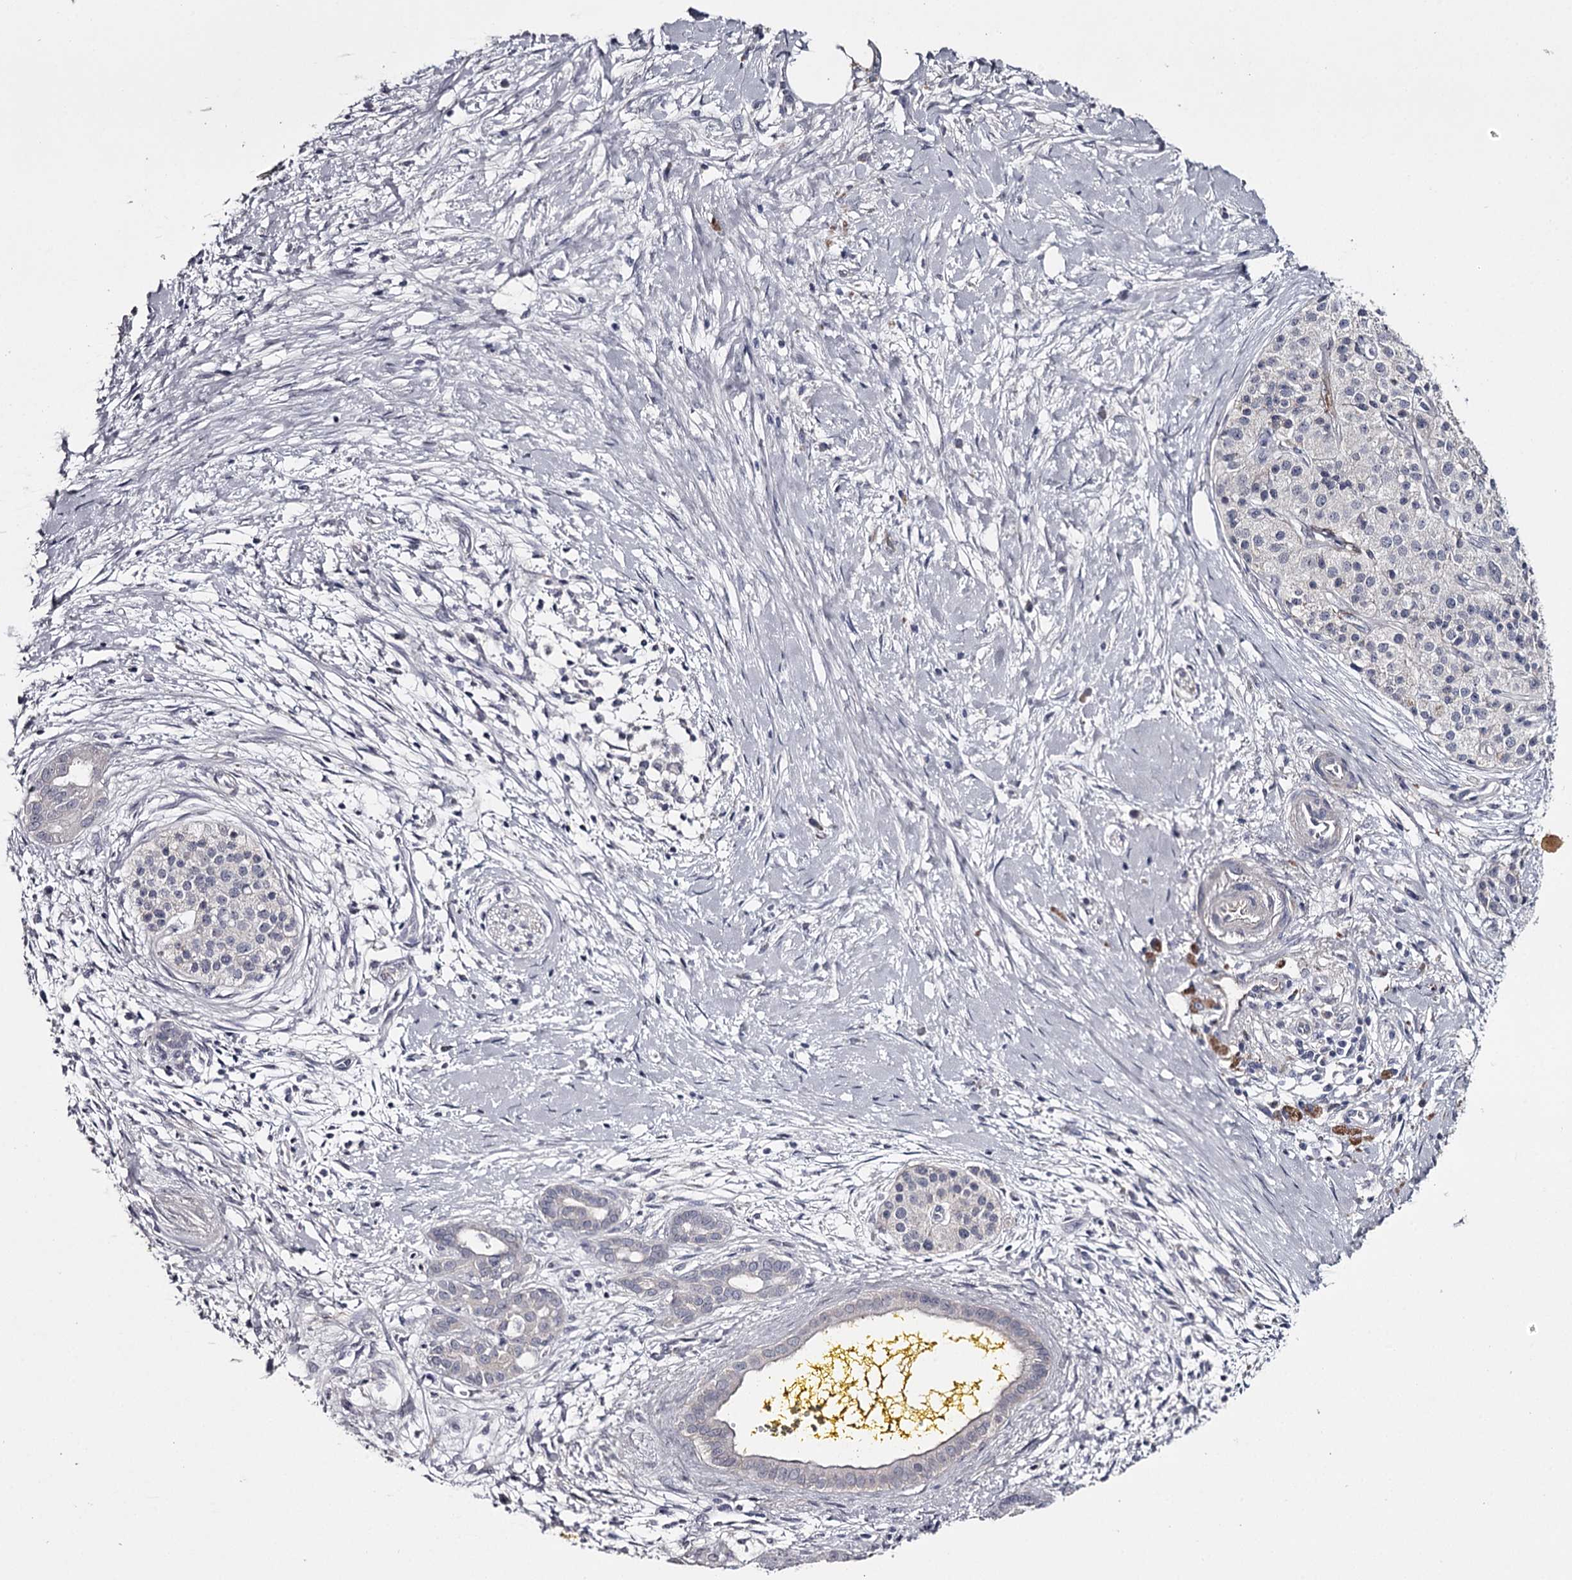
{"staining": {"intensity": "negative", "quantity": "none", "location": "none"}, "tissue": "pancreatic cancer", "cell_type": "Tumor cells", "image_type": "cancer", "snomed": [{"axis": "morphology", "description": "Adenocarcinoma, NOS"}, {"axis": "topography", "description": "Pancreas"}], "caption": "Pancreatic adenocarcinoma was stained to show a protein in brown. There is no significant positivity in tumor cells.", "gene": "FDXACB1", "patient": {"sex": "male", "age": 58}}